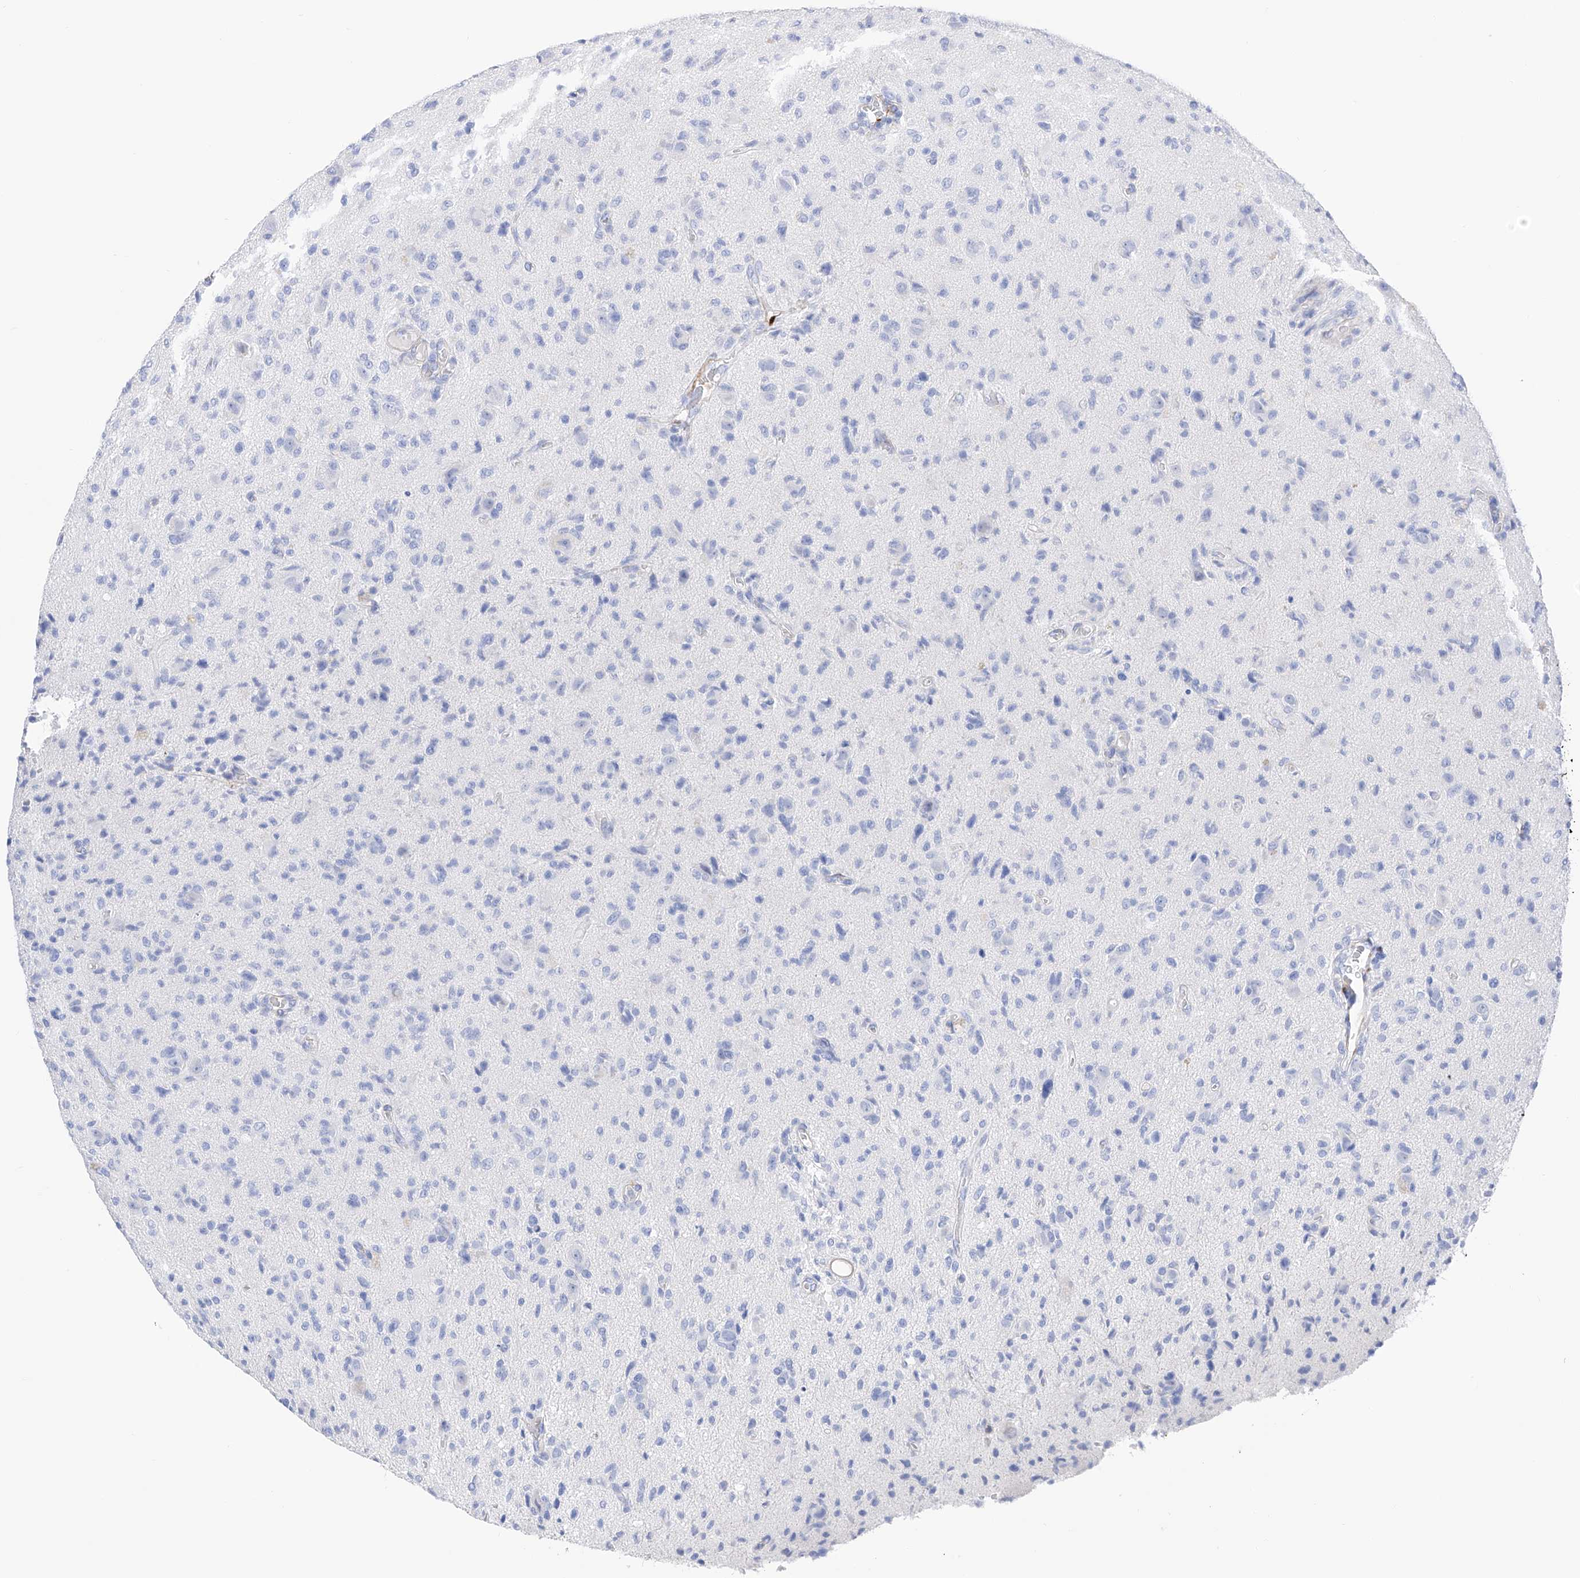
{"staining": {"intensity": "negative", "quantity": "none", "location": "none"}, "tissue": "glioma", "cell_type": "Tumor cells", "image_type": "cancer", "snomed": [{"axis": "morphology", "description": "Glioma, malignant, High grade"}, {"axis": "topography", "description": "Brain"}], "caption": "Protein analysis of glioma displays no significant expression in tumor cells. (Brightfield microscopy of DAB immunohistochemistry at high magnification).", "gene": "TRPC7", "patient": {"sex": "female", "age": 57}}